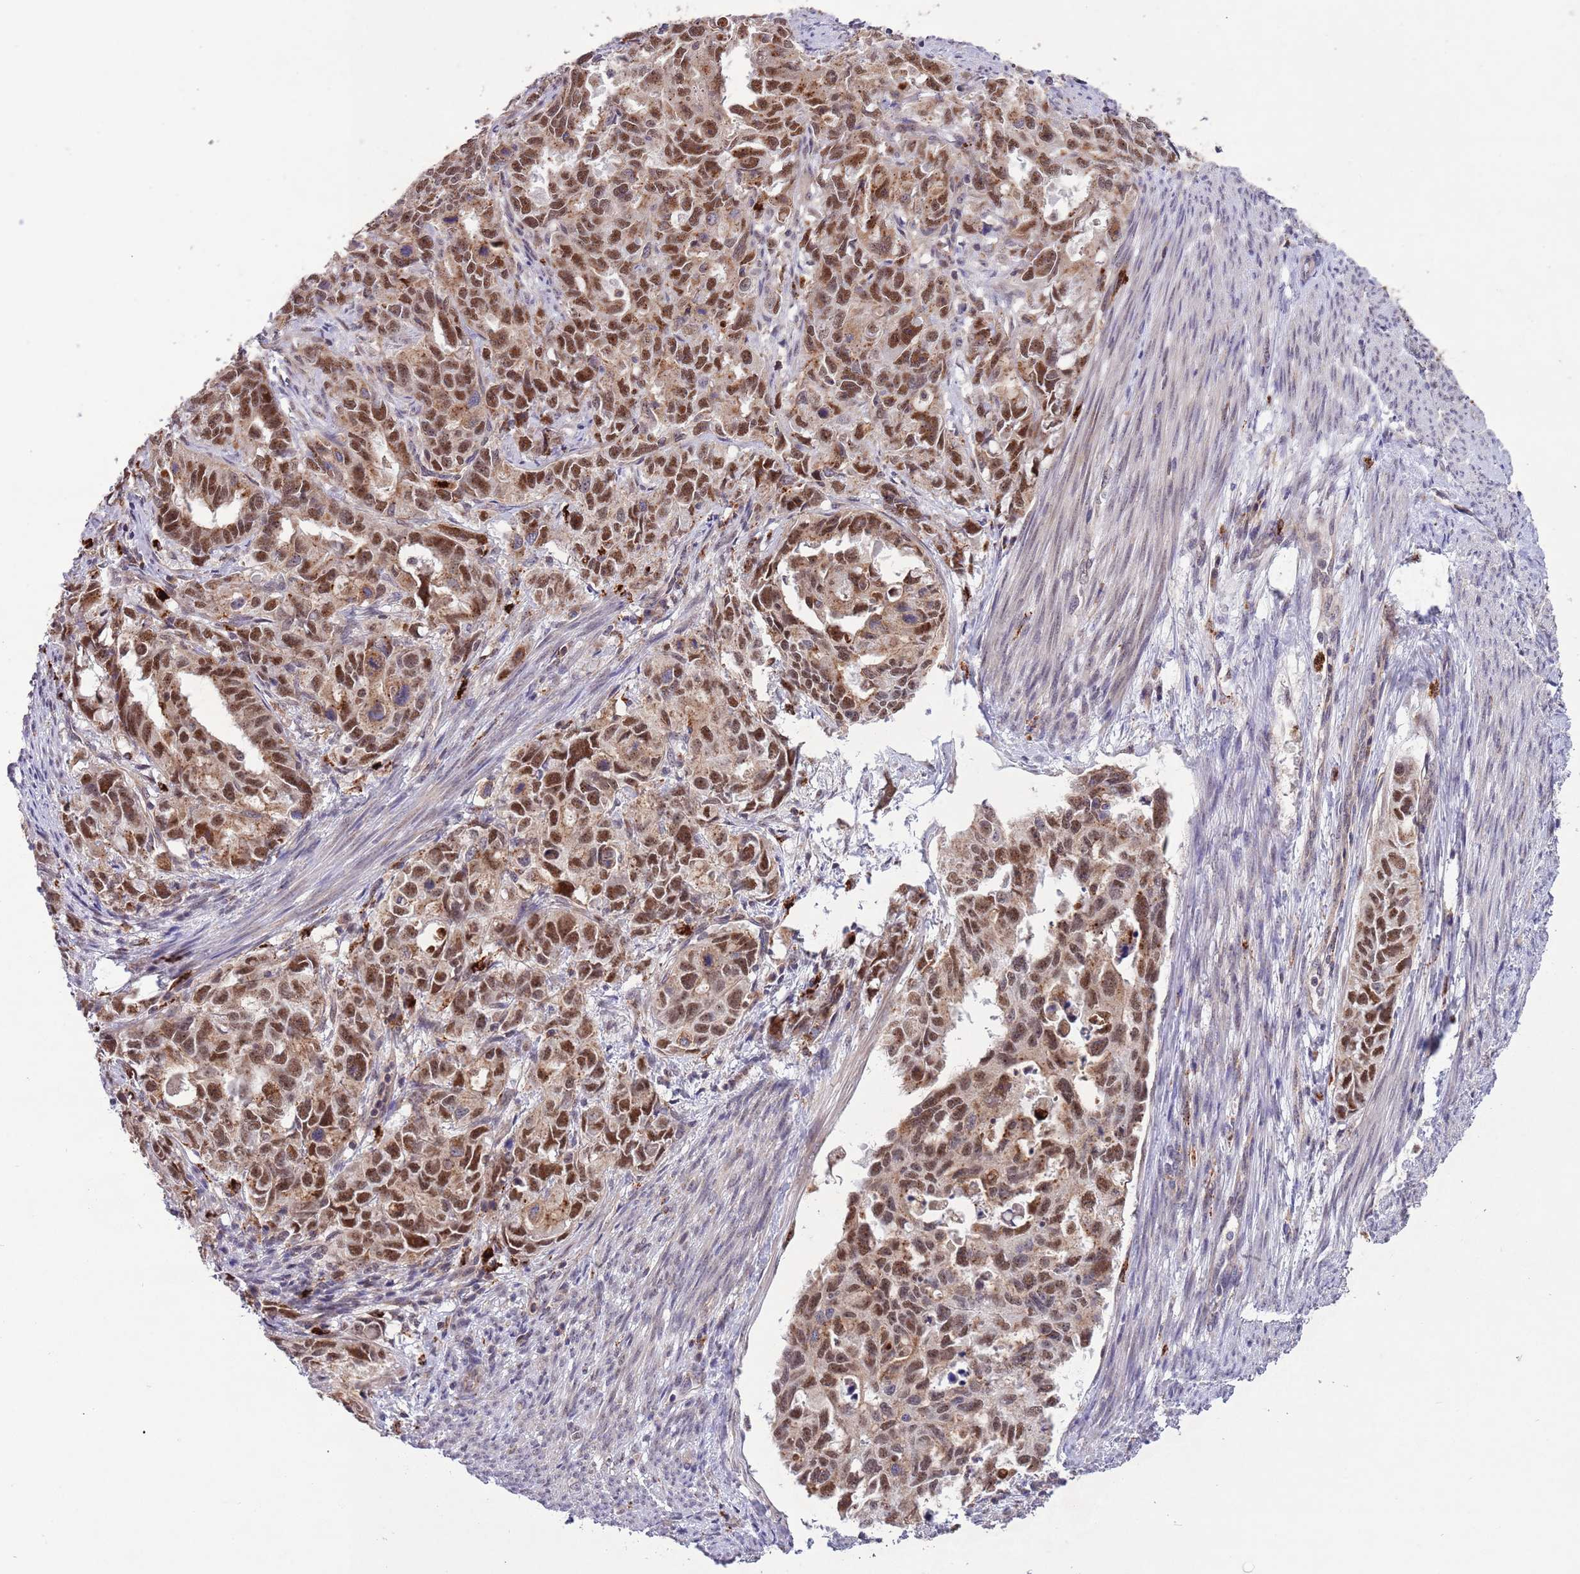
{"staining": {"intensity": "moderate", "quantity": ">75%", "location": "cytoplasmic/membranous,nuclear"}, "tissue": "endometrial cancer", "cell_type": "Tumor cells", "image_type": "cancer", "snomed": [{"axis": "morphology", "description": "Adenocarcinoma, NOS"}, {"axis": "topography", "description": "Endometrium"}], "caption": "Immunohistochemical staining of human endometrial adenocarcinoma displays moderate cytoplasmic/membranous and nuclear protein positivity in approximately >75% of tumor cells.", "gene": "TRIM27", "patient": {"sex": "female", "age": 65}}